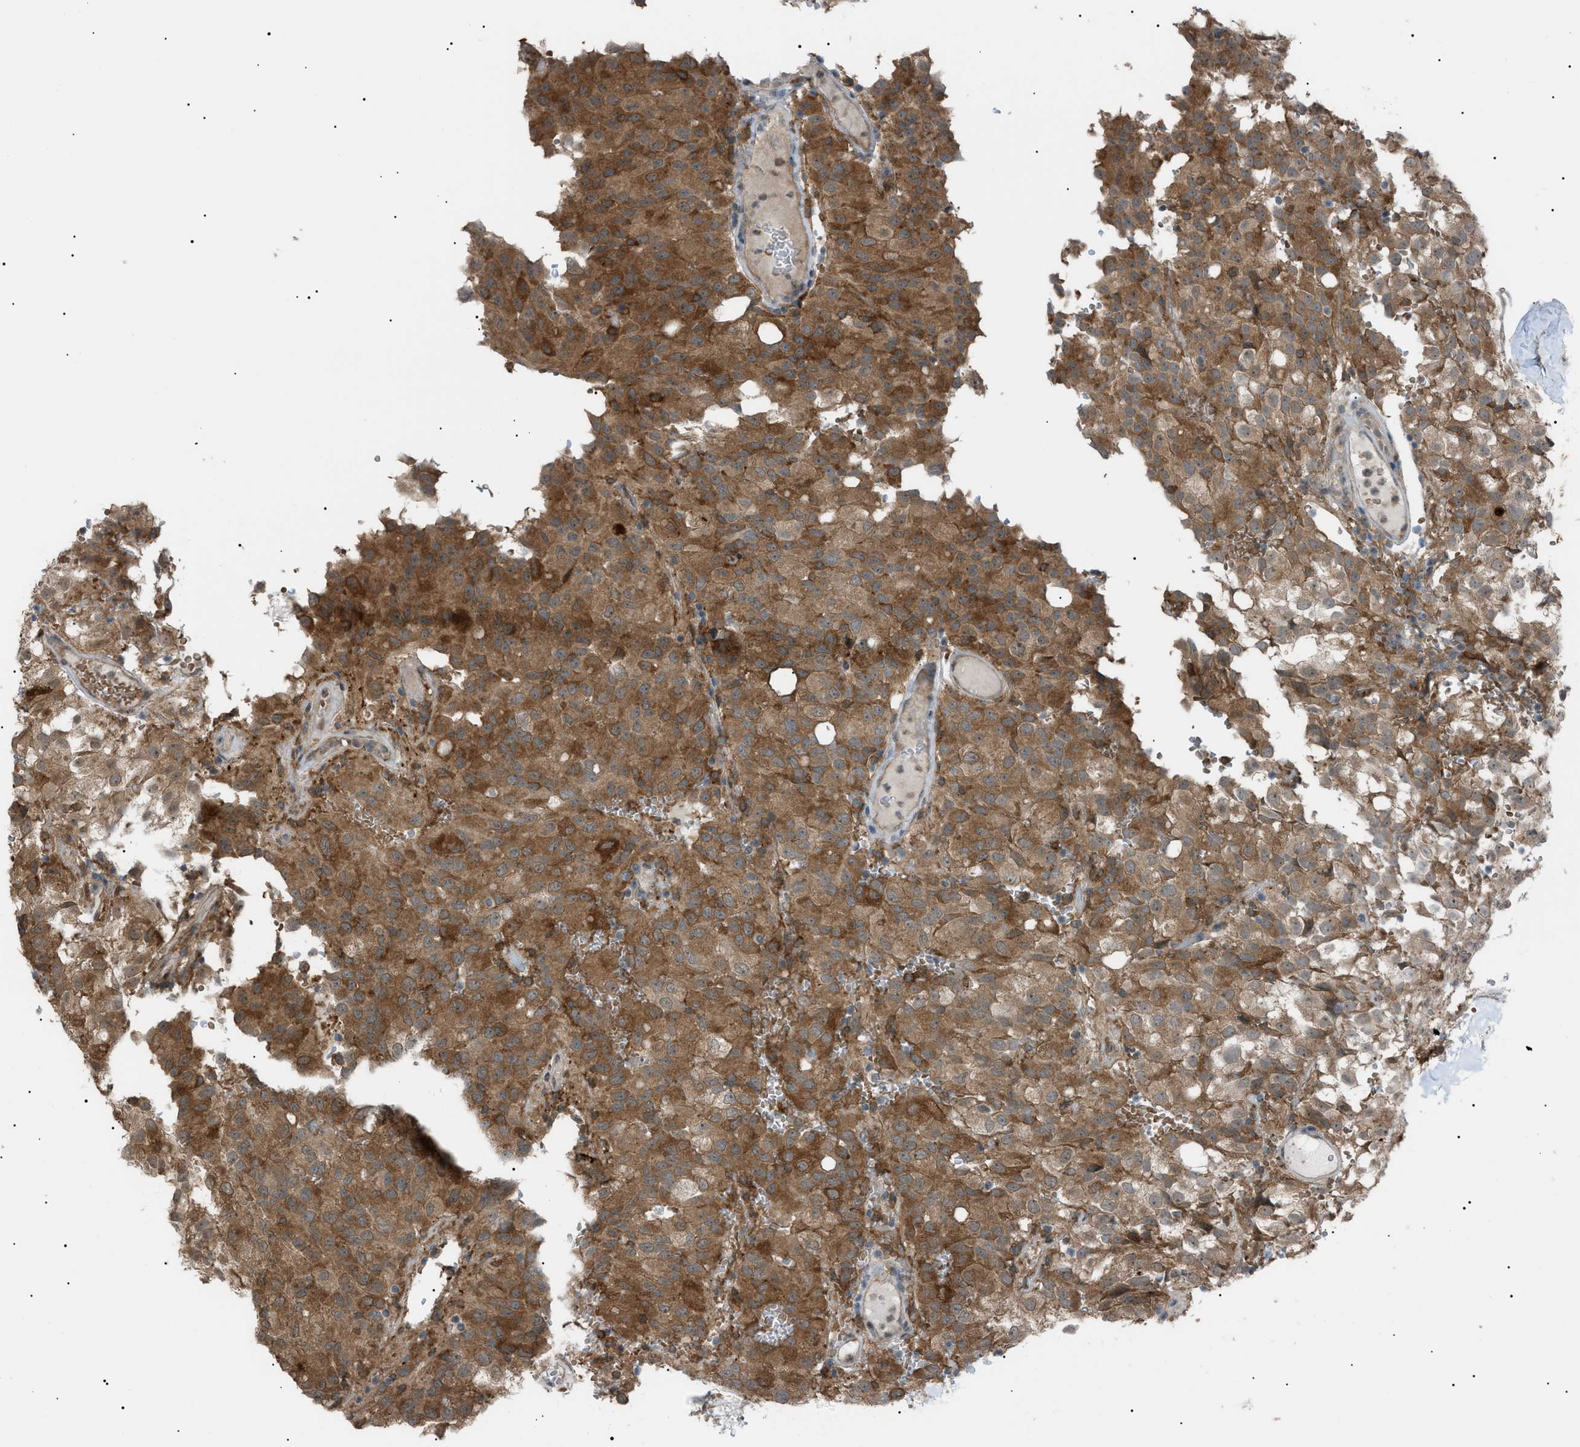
{"staining": {"intensity": "moderate", "quantity": ">75%", "location": "cytoplasmic/membranous"}, "tissue": "glioma", "cell_type": "Tumor cells", "image_type": "cancer", "snomed": [{"axis": "morphology", "description": "Glioma, malignant, High grade"}, {"axis": "topography", "description": "Brain"}], "caption": "DAB immunohistochemical staining of malignant glioma (high-grade) displays moderate cytoplasmic/membranous protein staining in approximately >75% of tumor cells.", "gene": "LPIN2", "patient": {"sex": "male", "age": 32}}